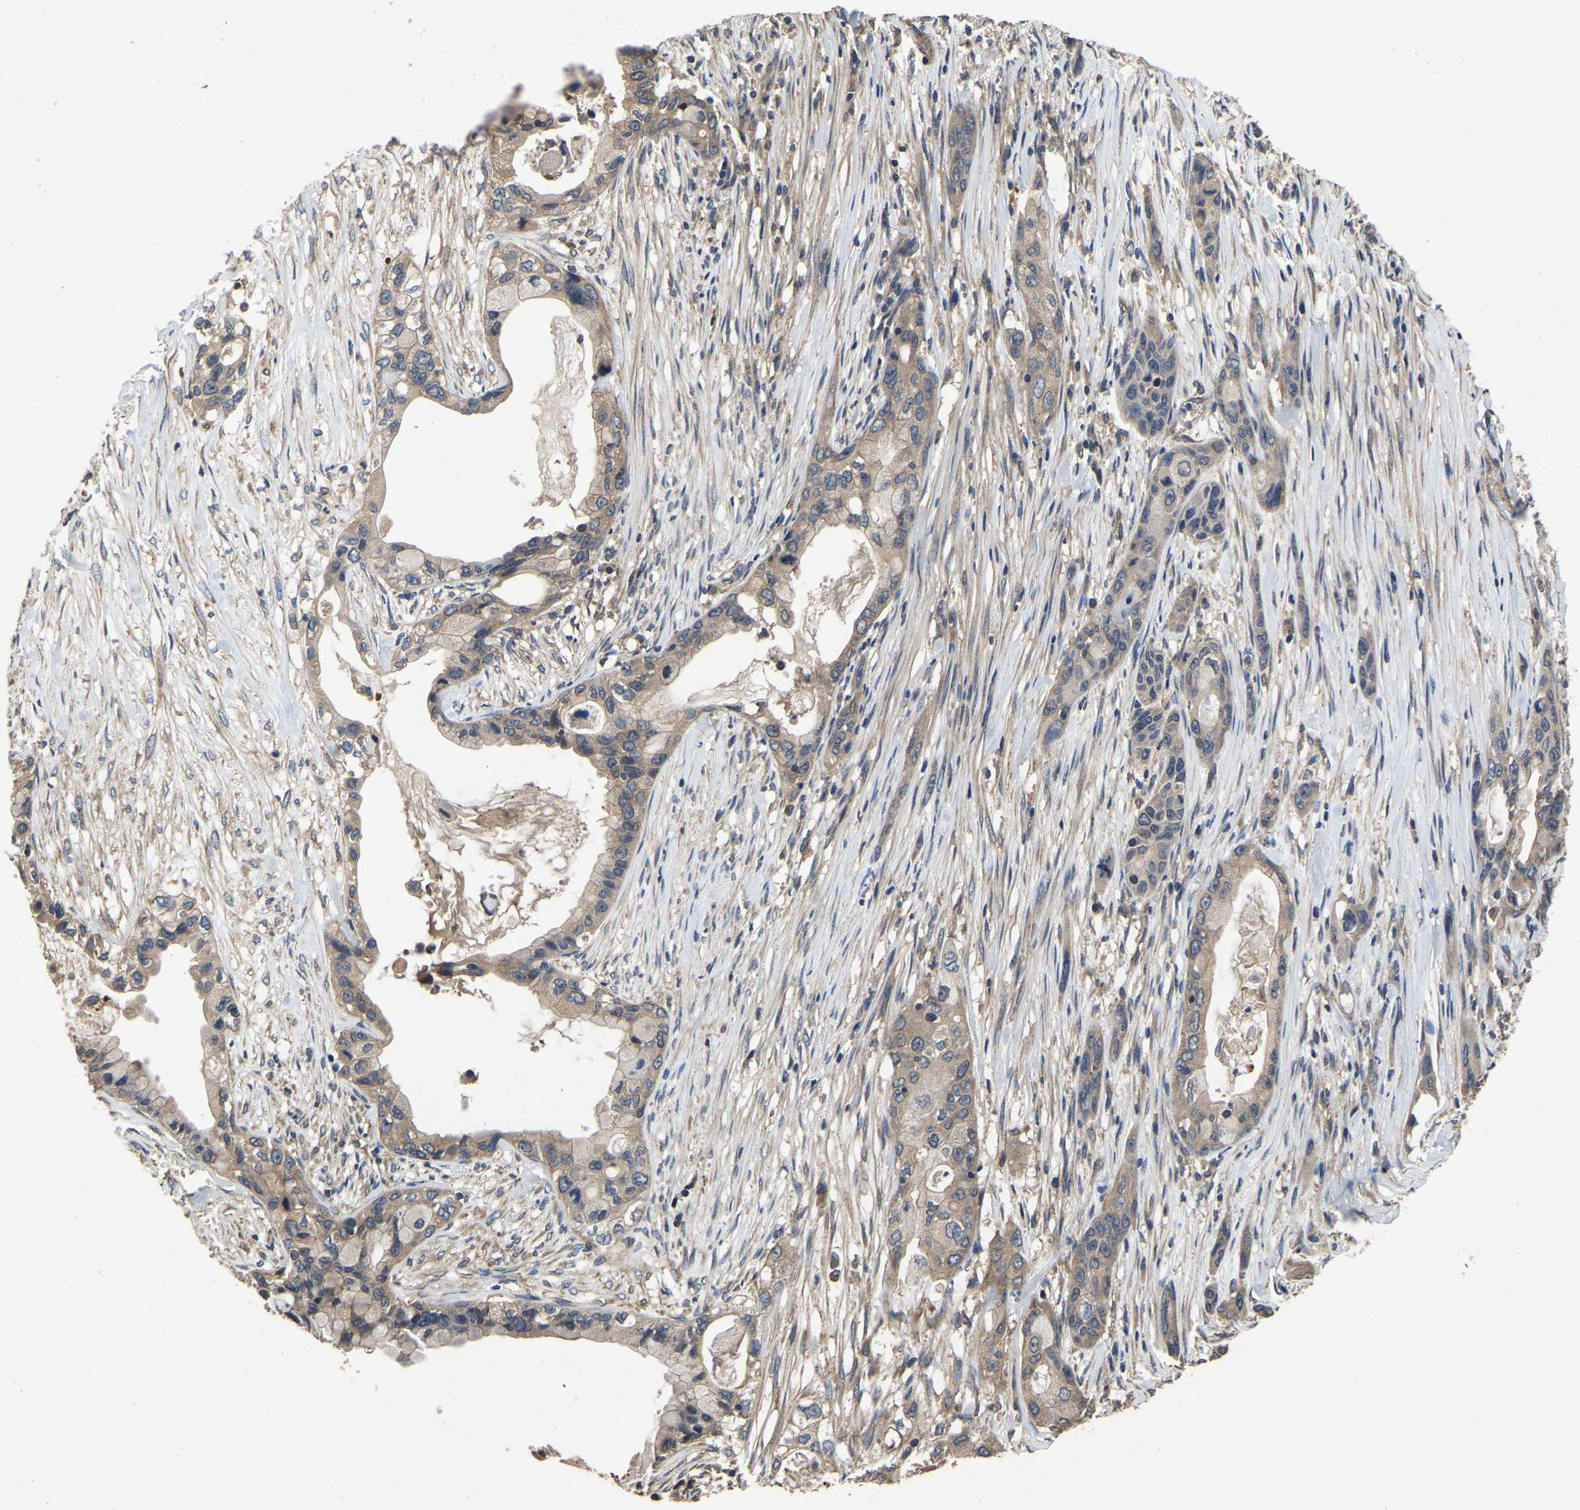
{"staining": {"intensity": "moderate", "quantity": "25%-75%", "location": "cytoplasmic/membranous"}, "tissue": "pancreatic cancer", "cell_type": "Tumor cells", "image_type": "cancer", "snomed": [{"axis": "morphology", "description": "Adenocarcinoma, NOS"}, {"axis": "topography", "description": "Pancreas"}], "caption": "There is medium levels of moderate cytoplasmic/membranous expression in tumor cells of pancreatic cancer, as demonstrated by immunohistochemical staining (brown color).", "gene": "CRYZL1", "patient": {"sex": "male", "age": 53}}